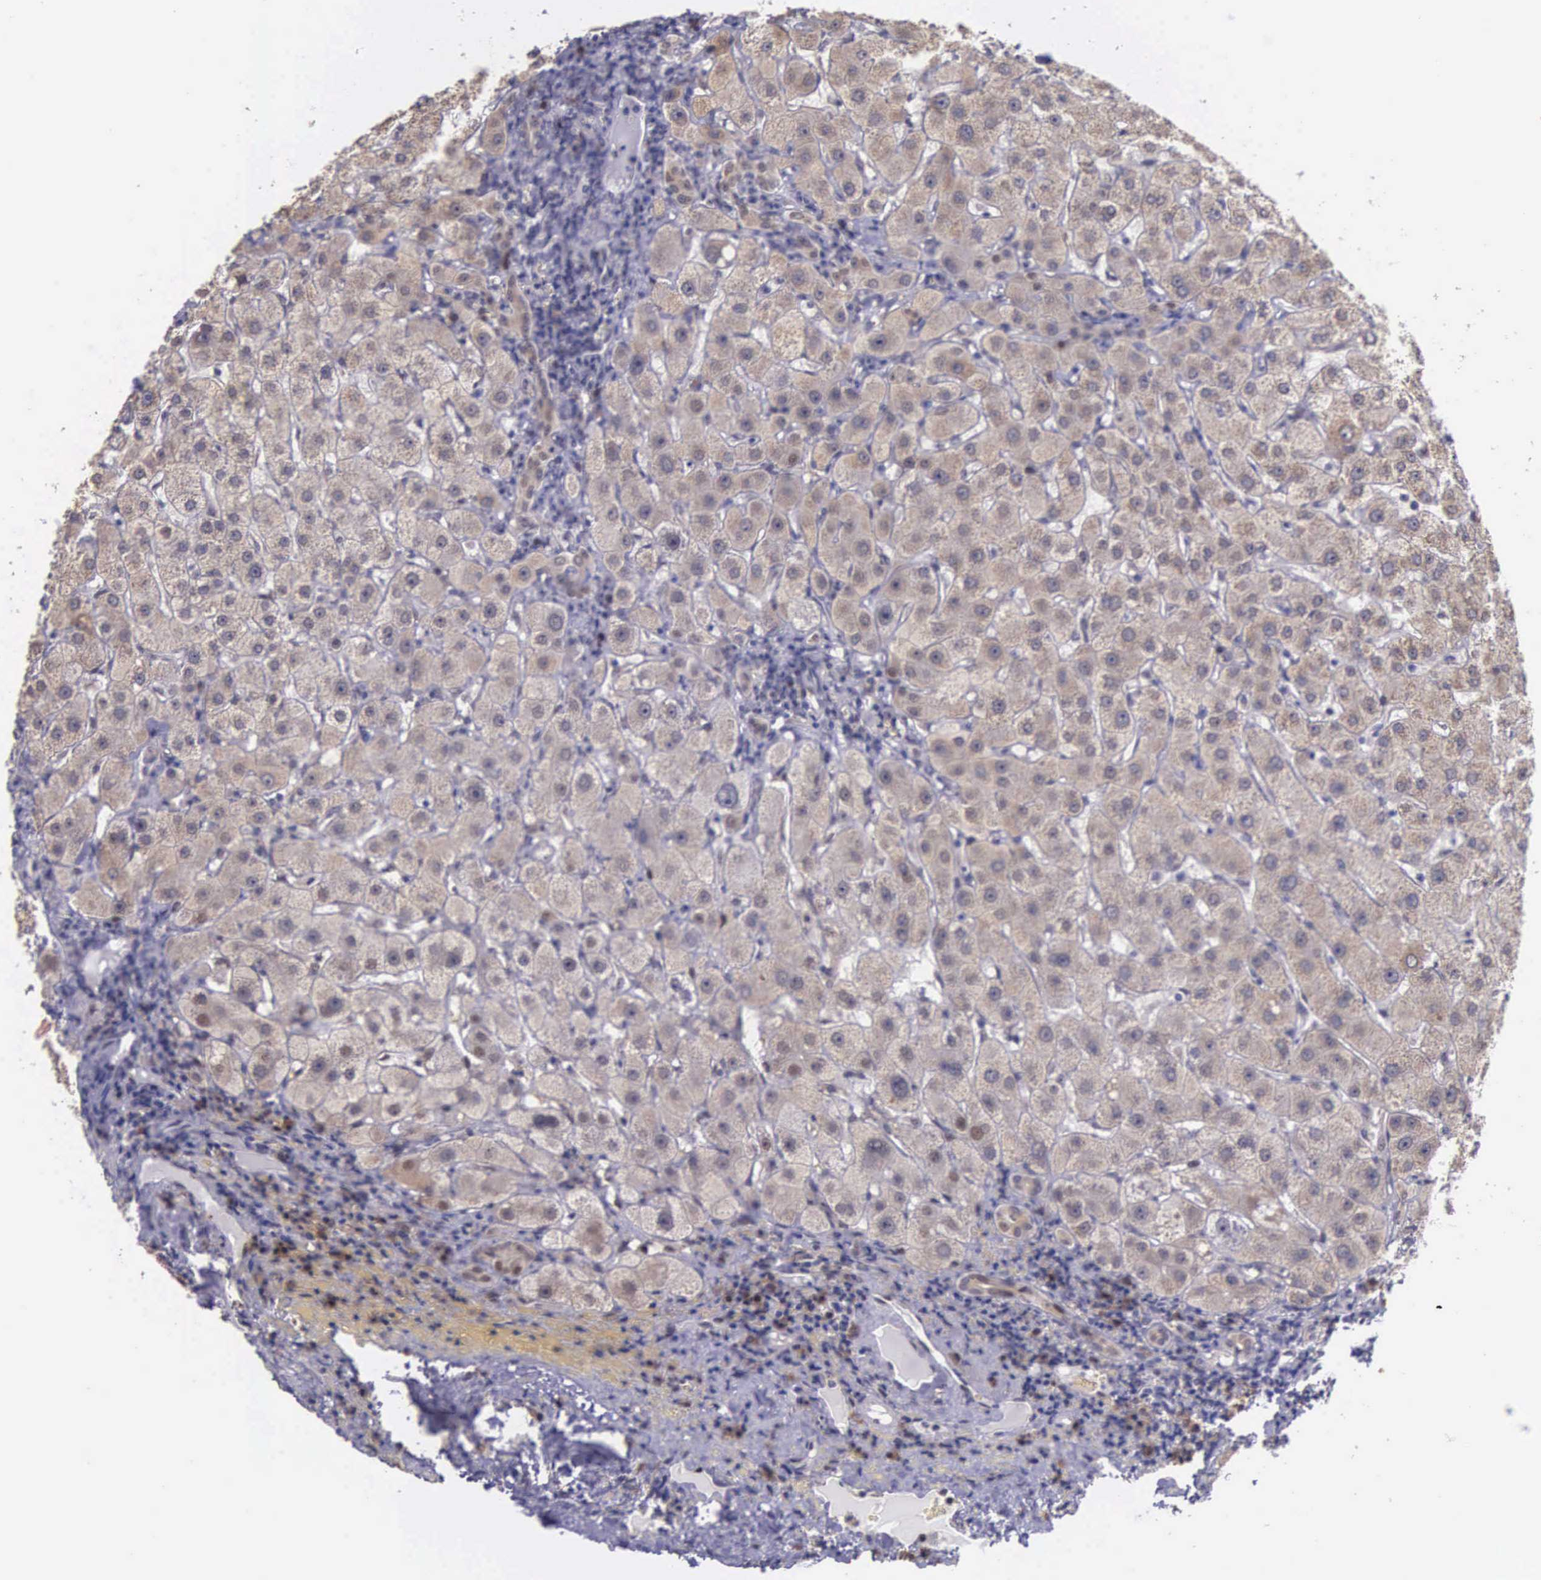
{"staining": {"intensity": "negative", "quantity": "none", "location": "none"}, "tissue": "liver", "cell_type": "Cholangiocytes", "image_type": "normal", "snomed": [{"axis": "morphology", "description": "Normal tissue, NOS"}, {"axis": "topography", "description": "Liver"}], "caption": "DAB immunohistochemical staining of normal human liver displays no significant staining in cholangiocytes. The staining was performed using DAB (3,3'-diaminobenzidine) to visualize the protein expression in brown, while the nuclei were stained in blue with hematoxylin (Magnification: 20x).", "gene": "SLC25A21", "patient": {"sex": "female", "age": 79}}